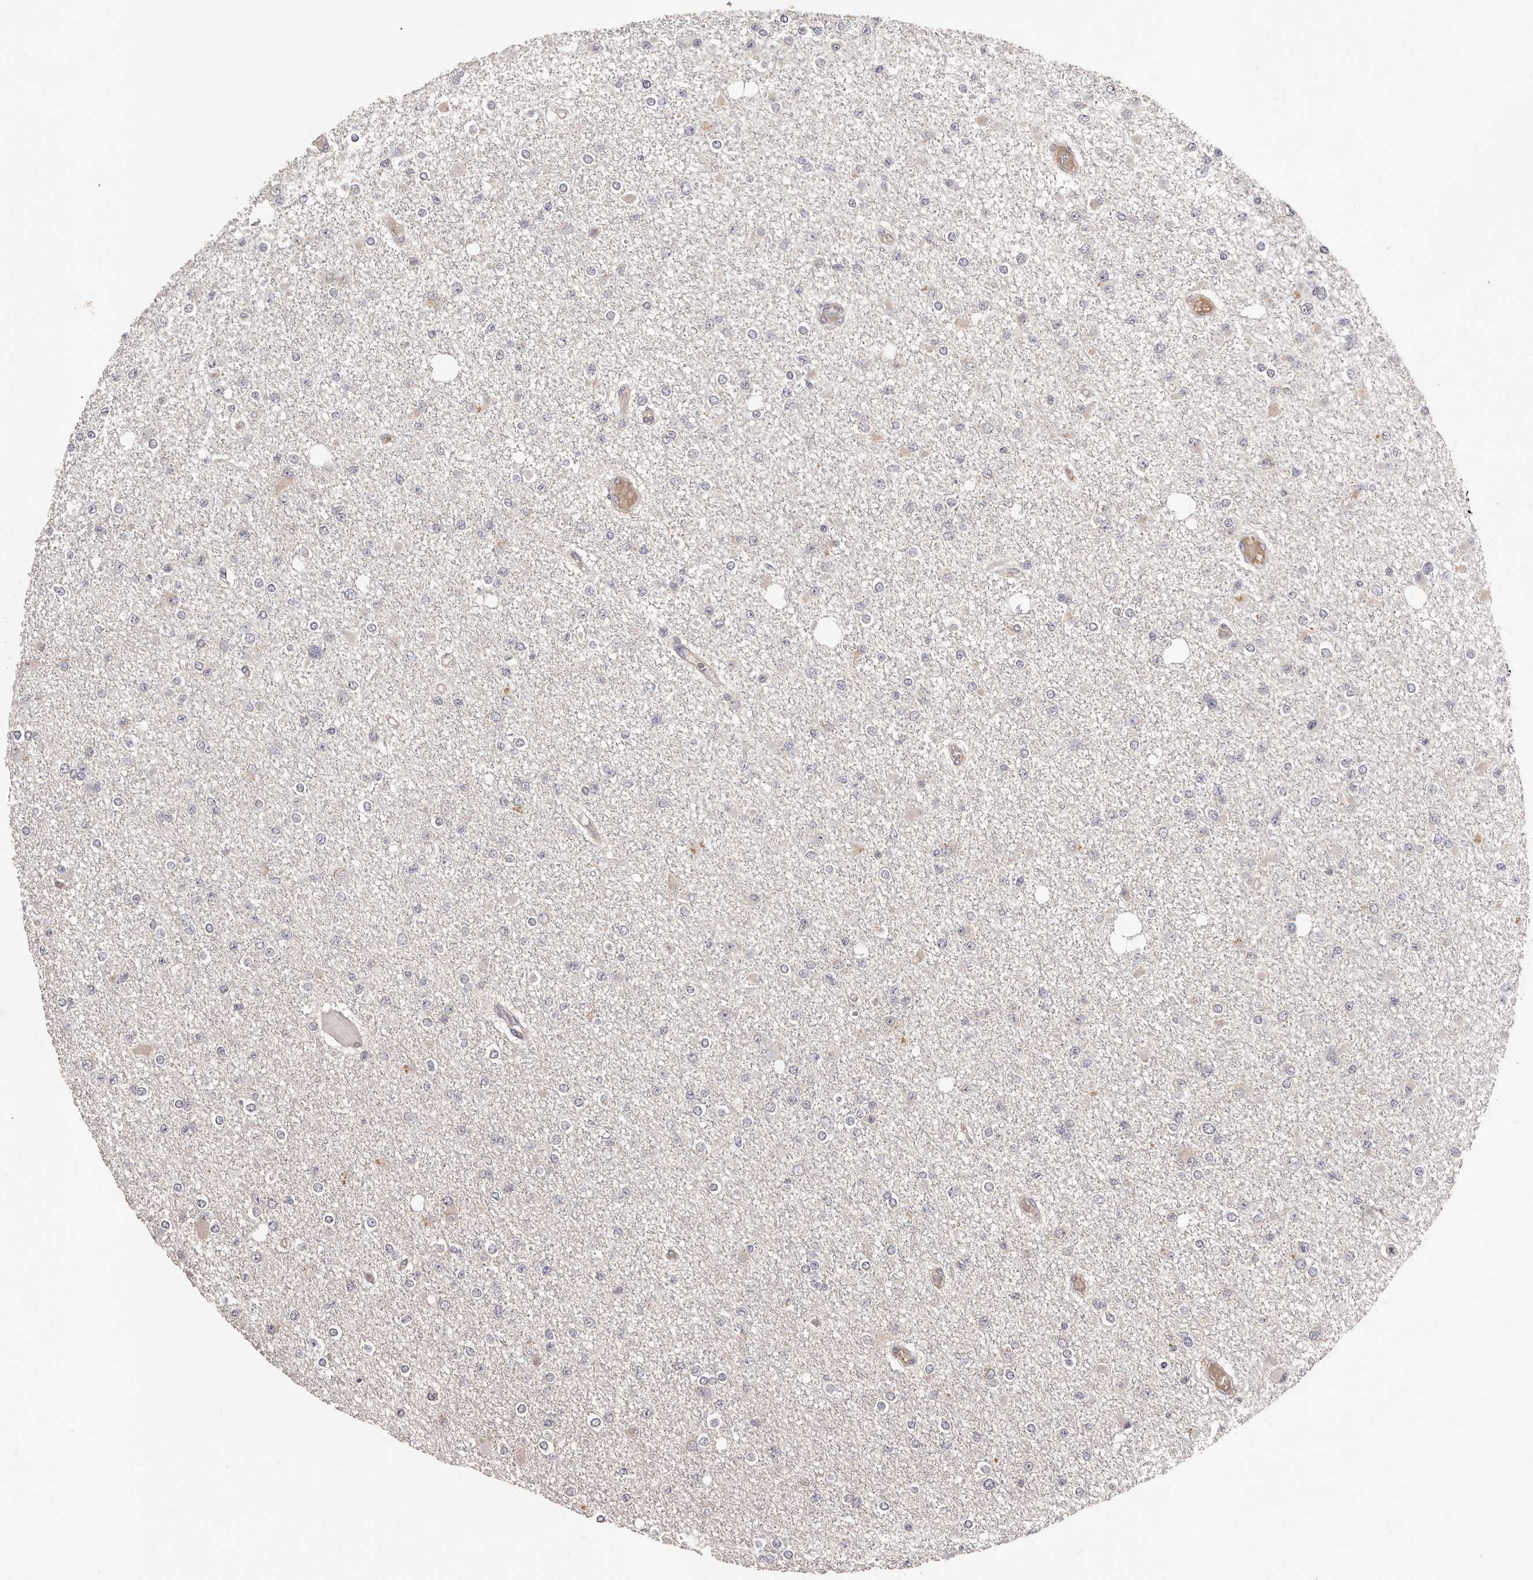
{"staining": {"intensity": "negative", "quantity": "none", "location": "none"}, "tissue": "glioma", "cell_type": "Tumor cells", "image_type": "cancer", "snomed": [{"axis": "morphology", "description": "Glioma, malignant, Low grade"}, {"axis": "topography", "description": "Brain"}], "caption": "This is a photomicrograph of immunohistochemistry (IHC) staining of glioma, which shows no staining in tumor cells. Nuclei are stained in blue.", "gene": "LTV1", "patient": {"sex": "female", "age": 22}}